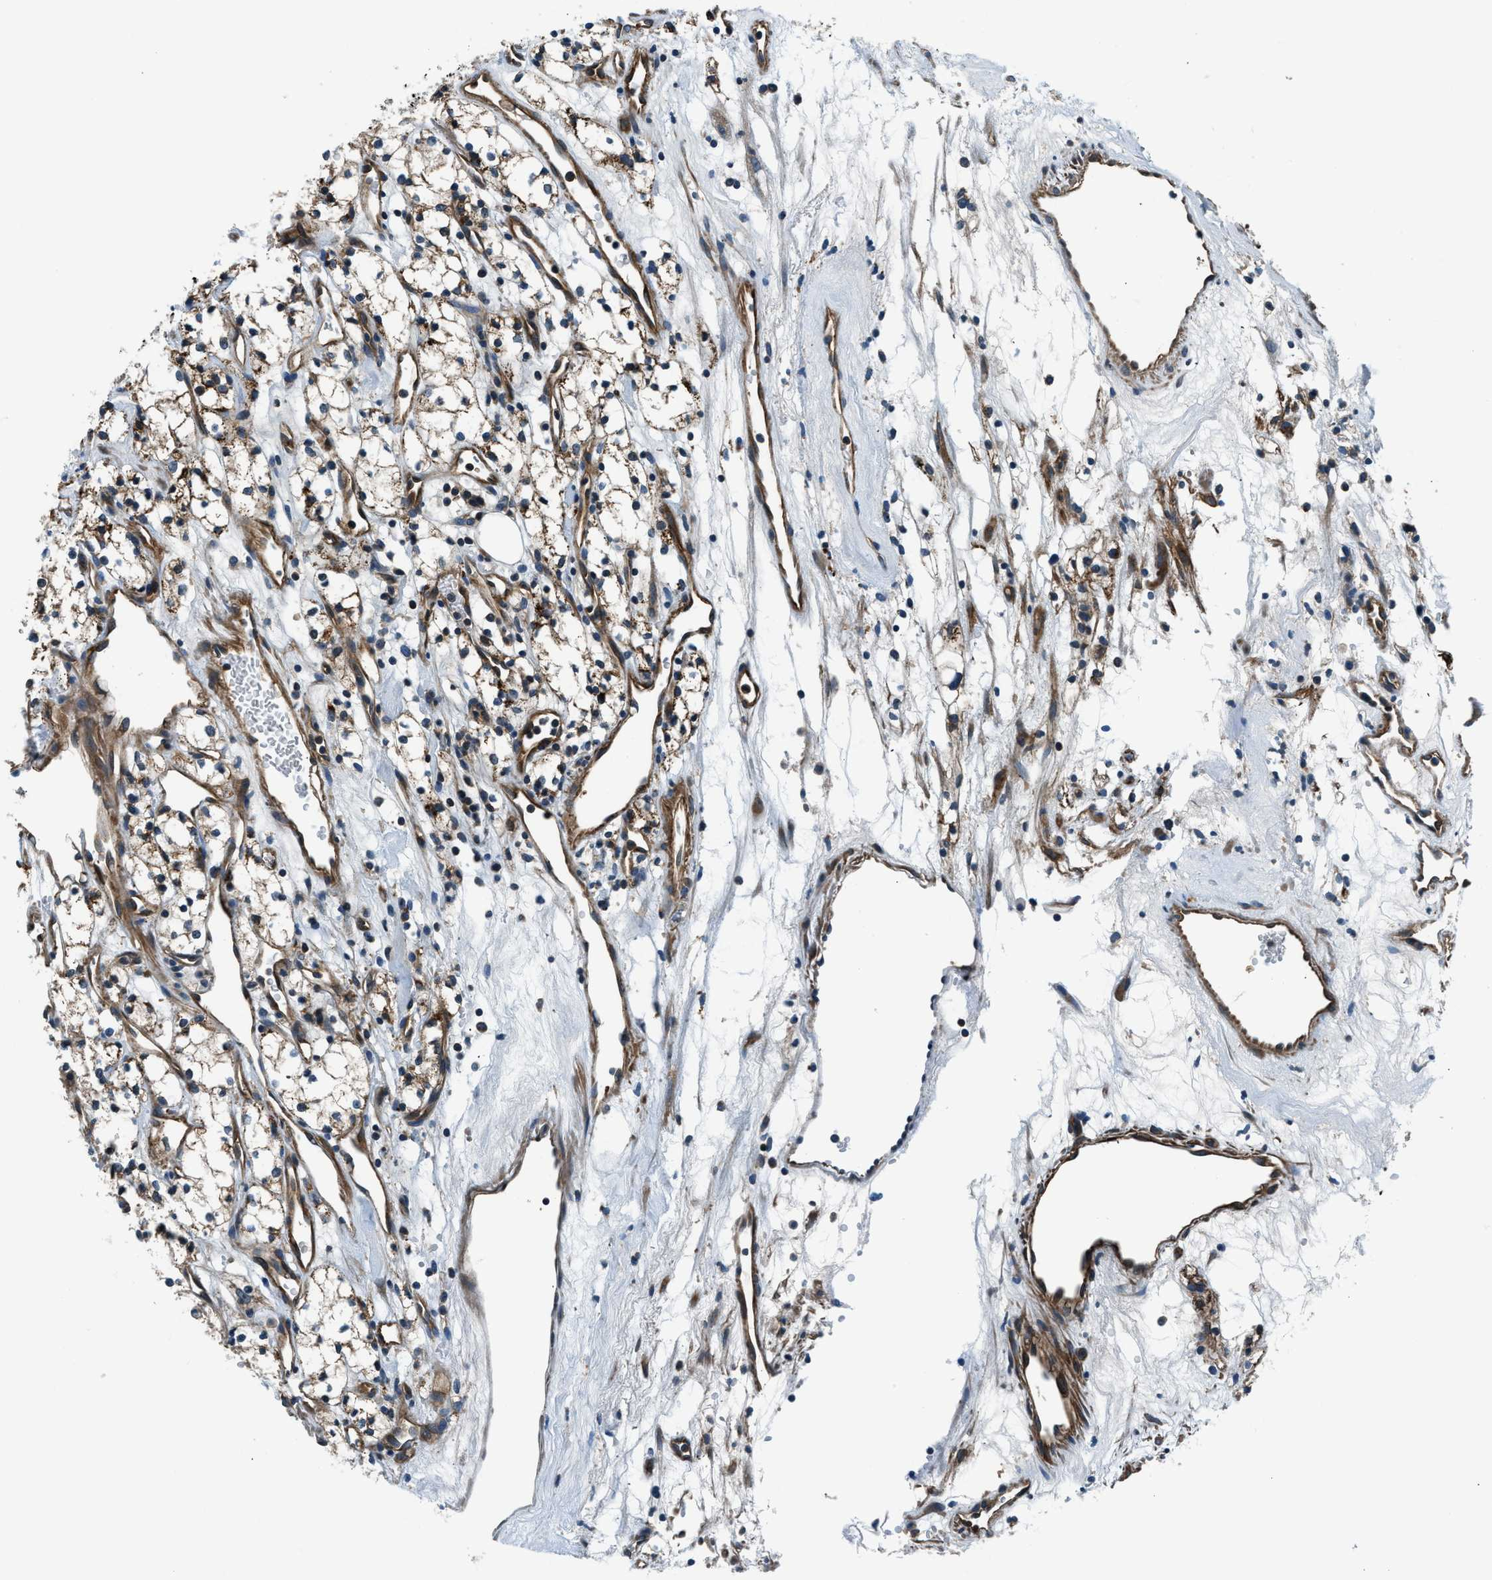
{"staining": {"intensity": "moderate", "quantity": ">75%", "location": "cytoplasmic/membranous"}, "tissue": "renal cancer", "cell_type": "Tumor cells", "image_type": "cancer", "snomed": [{"axis": "morphology", "description": "Adenocarcinoma, NOS"}, {"axis": "topography", "description": "Kidney"}], "caption": "A brown stain labels moderate cytoplasmic/membranous staining of a protein in adenocarcinoma (renal) tumor cells.", "gene": "SLC19A2", "patient": {"sex": "male", "age": 59}}